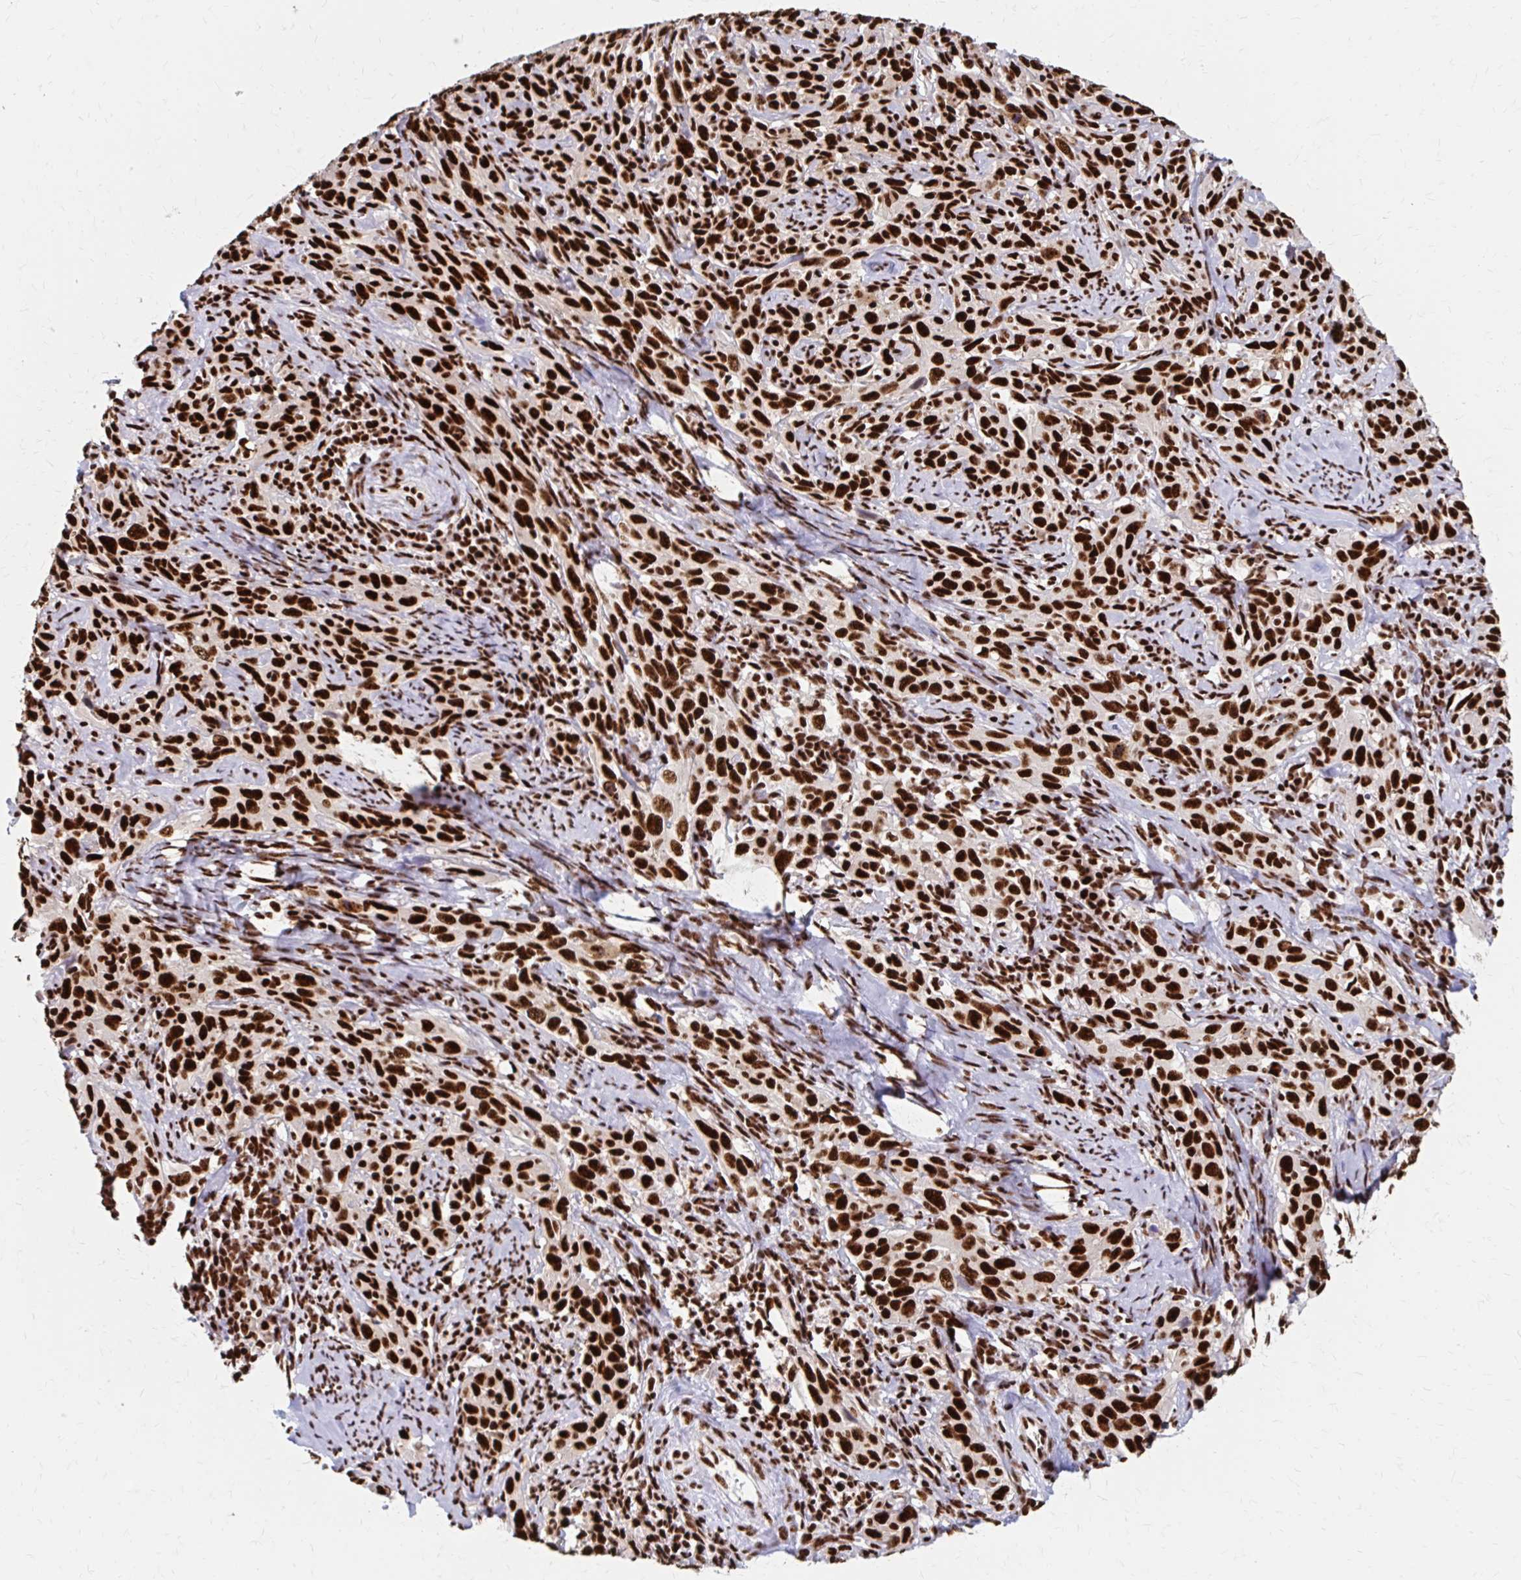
{"staining": {"intensity": "strong", "quantity": ">75%", "location": "nuclear"}, "tissue": "cervical cancer", "cell_type": "Tumor cells", "image_type": "cancer", "snomed": [{"axis": "morphology", "description": "Normal tissue, NOS"}, {"axis": "morphology", "description": "Squamous cell carcinoma, NOS"}, {"axis": "topography", "description": "Cervix"}], "caption": "Human cervical squamous cell carcinoma stained with a protein marker exhibits strong staining in tumor cells.", "gene": "CNKSR3", "patient": {"sex": "female", "age": 51}}